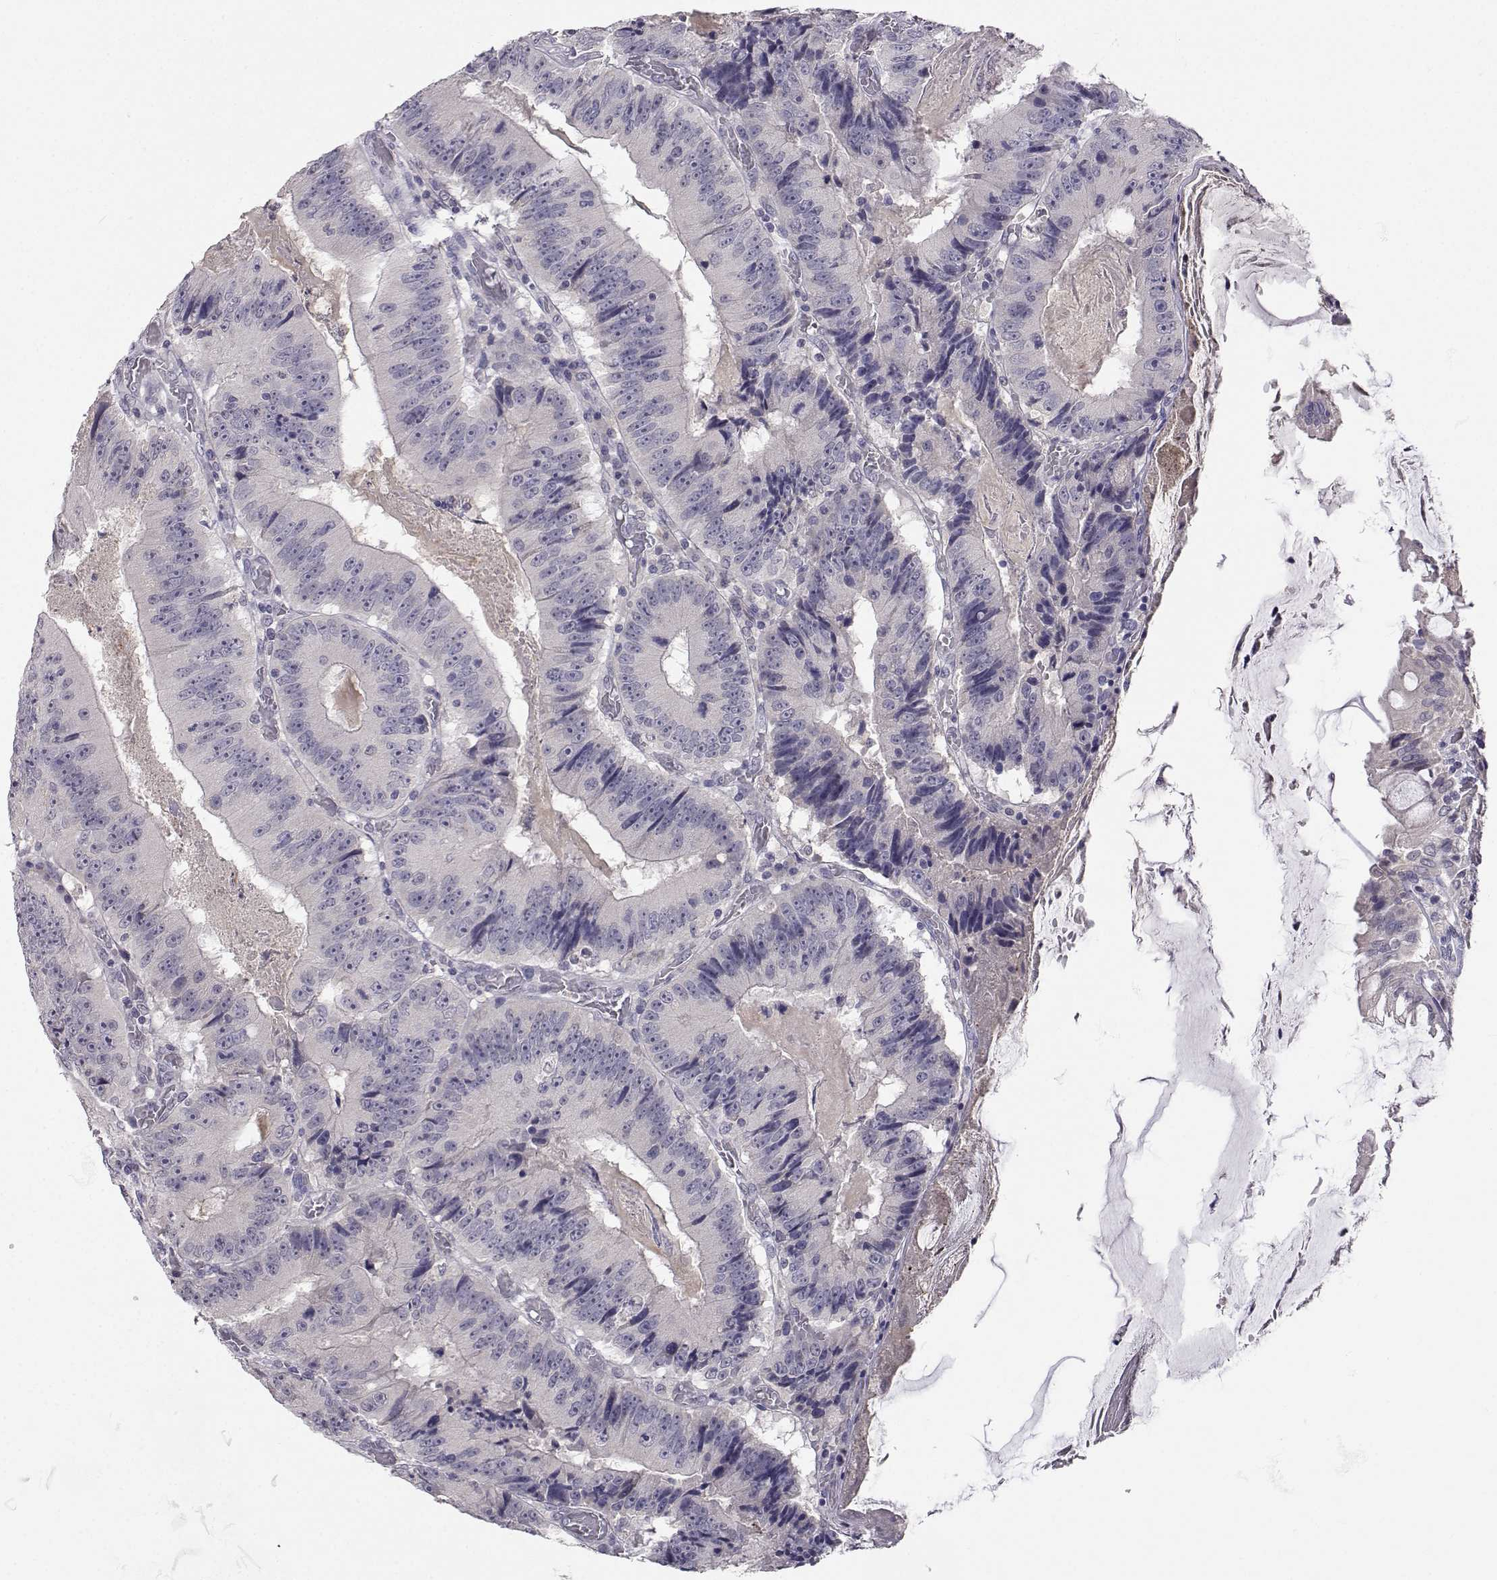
{"staining": {"intensity": "negative", "quantity": "none", "location": "none"}, "tissue": "colorectal cancer", "cell_type": "Tumor cells", "image_type": "cancer", "snomed": [{"axis": "morphology", "description": "Adenocarcinoma, NOS"}, {"axis": "topography", "description": "Colon"}], "caption": "Human colorectal cancer stained for a protein using IHC demonstrates no positivity in tumor cells.", "gene": "SLC6A3", "patient": {"sex": "female", "age": 86}}